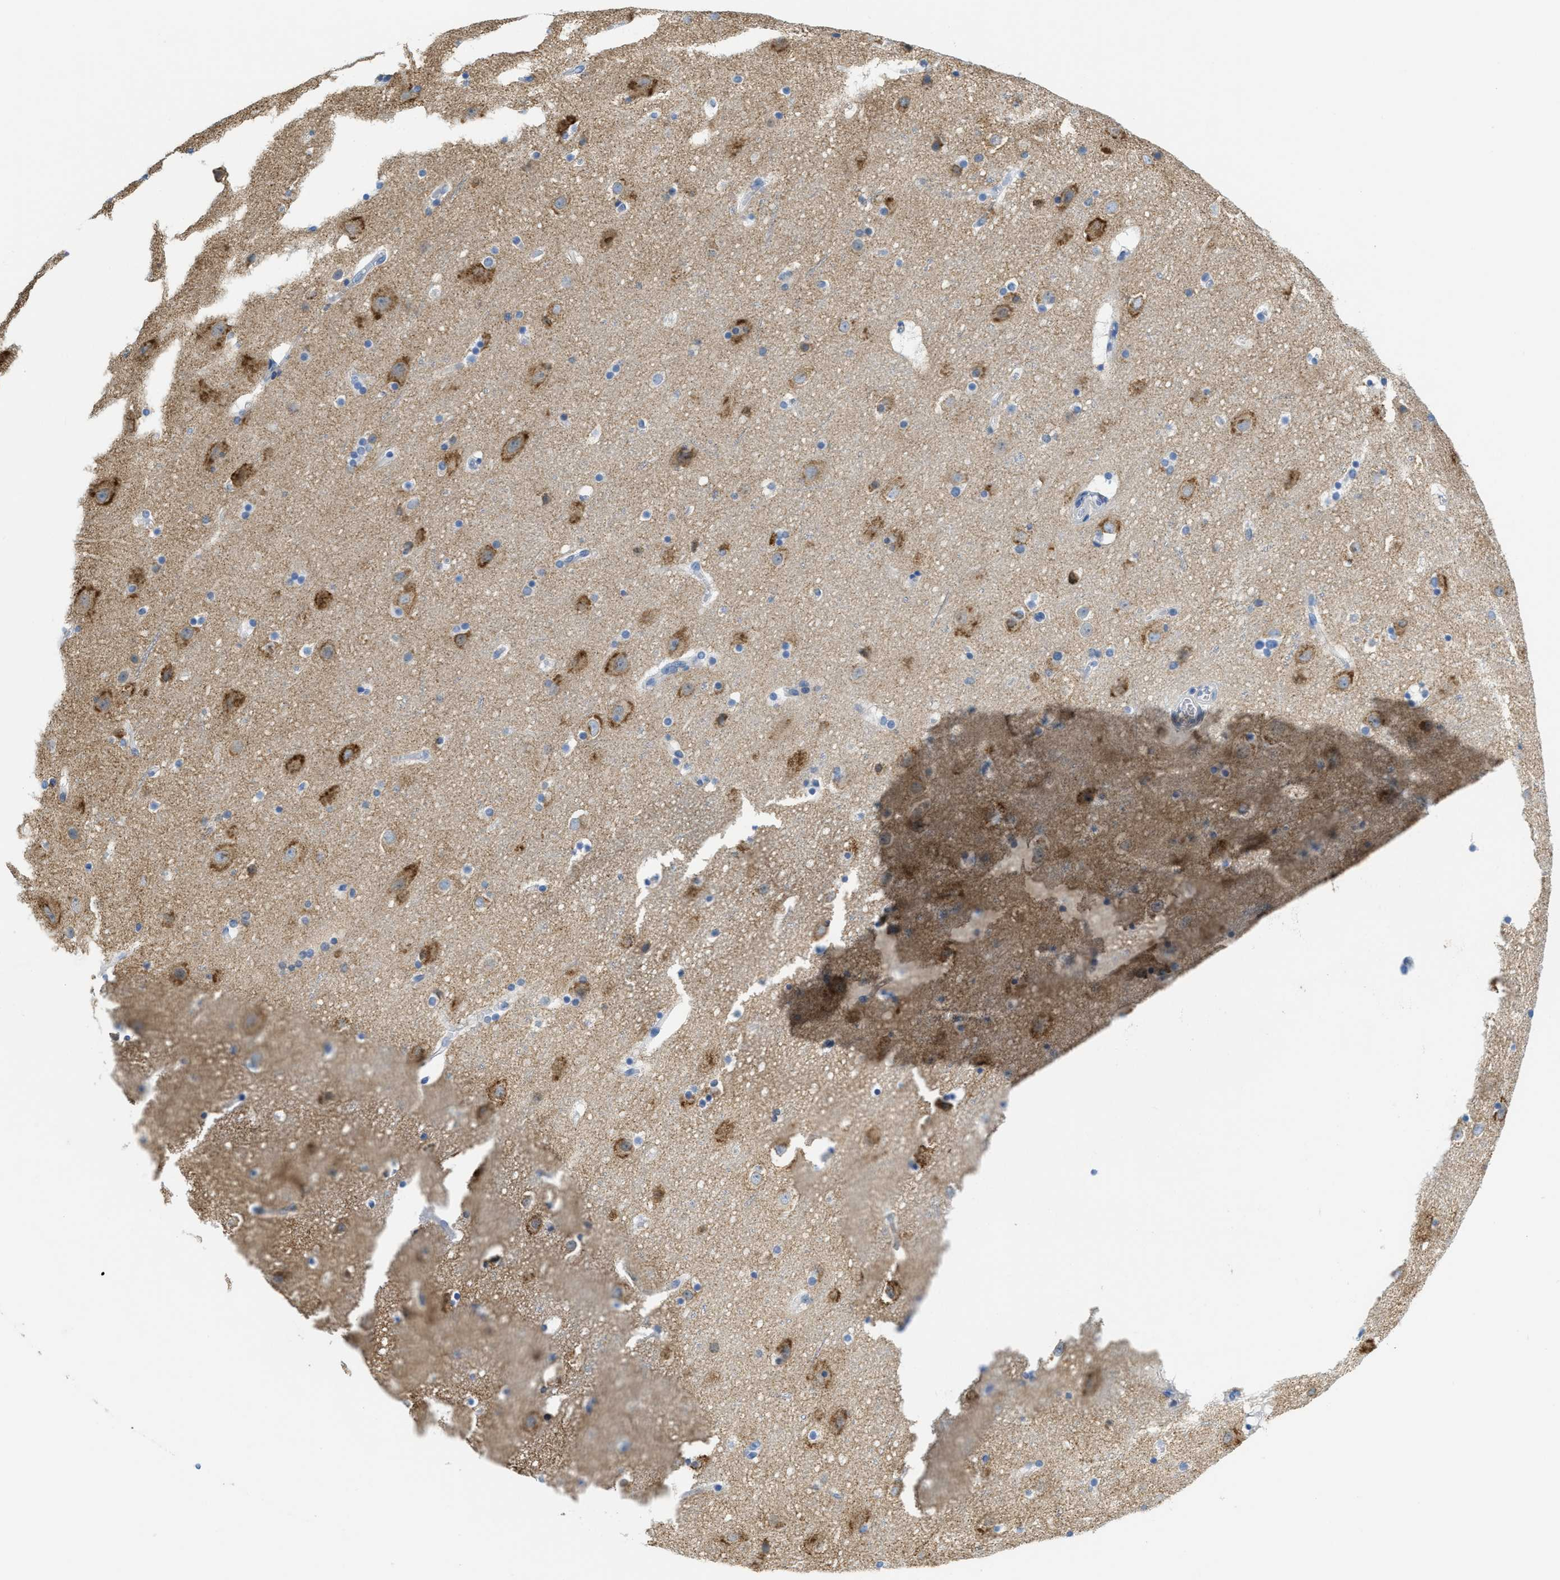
{"staining": {"intensity": "negative", "quantity": "none", "location": "none"}, "tissue": "cerebral cortex", "cell_type": "Endothelial cells", "image_type": "normal", "snomed": [{"axis": "morphology", "description": "Normal tissue, NOS"}, {"axis": "topography", "description": "Cerebral cortex"}], "caption": "There is no significant positivity in endothelial cells of cerebral cortex.", "gene": "PTDSS1", "patient": {"sex": "male", "age": 45}}